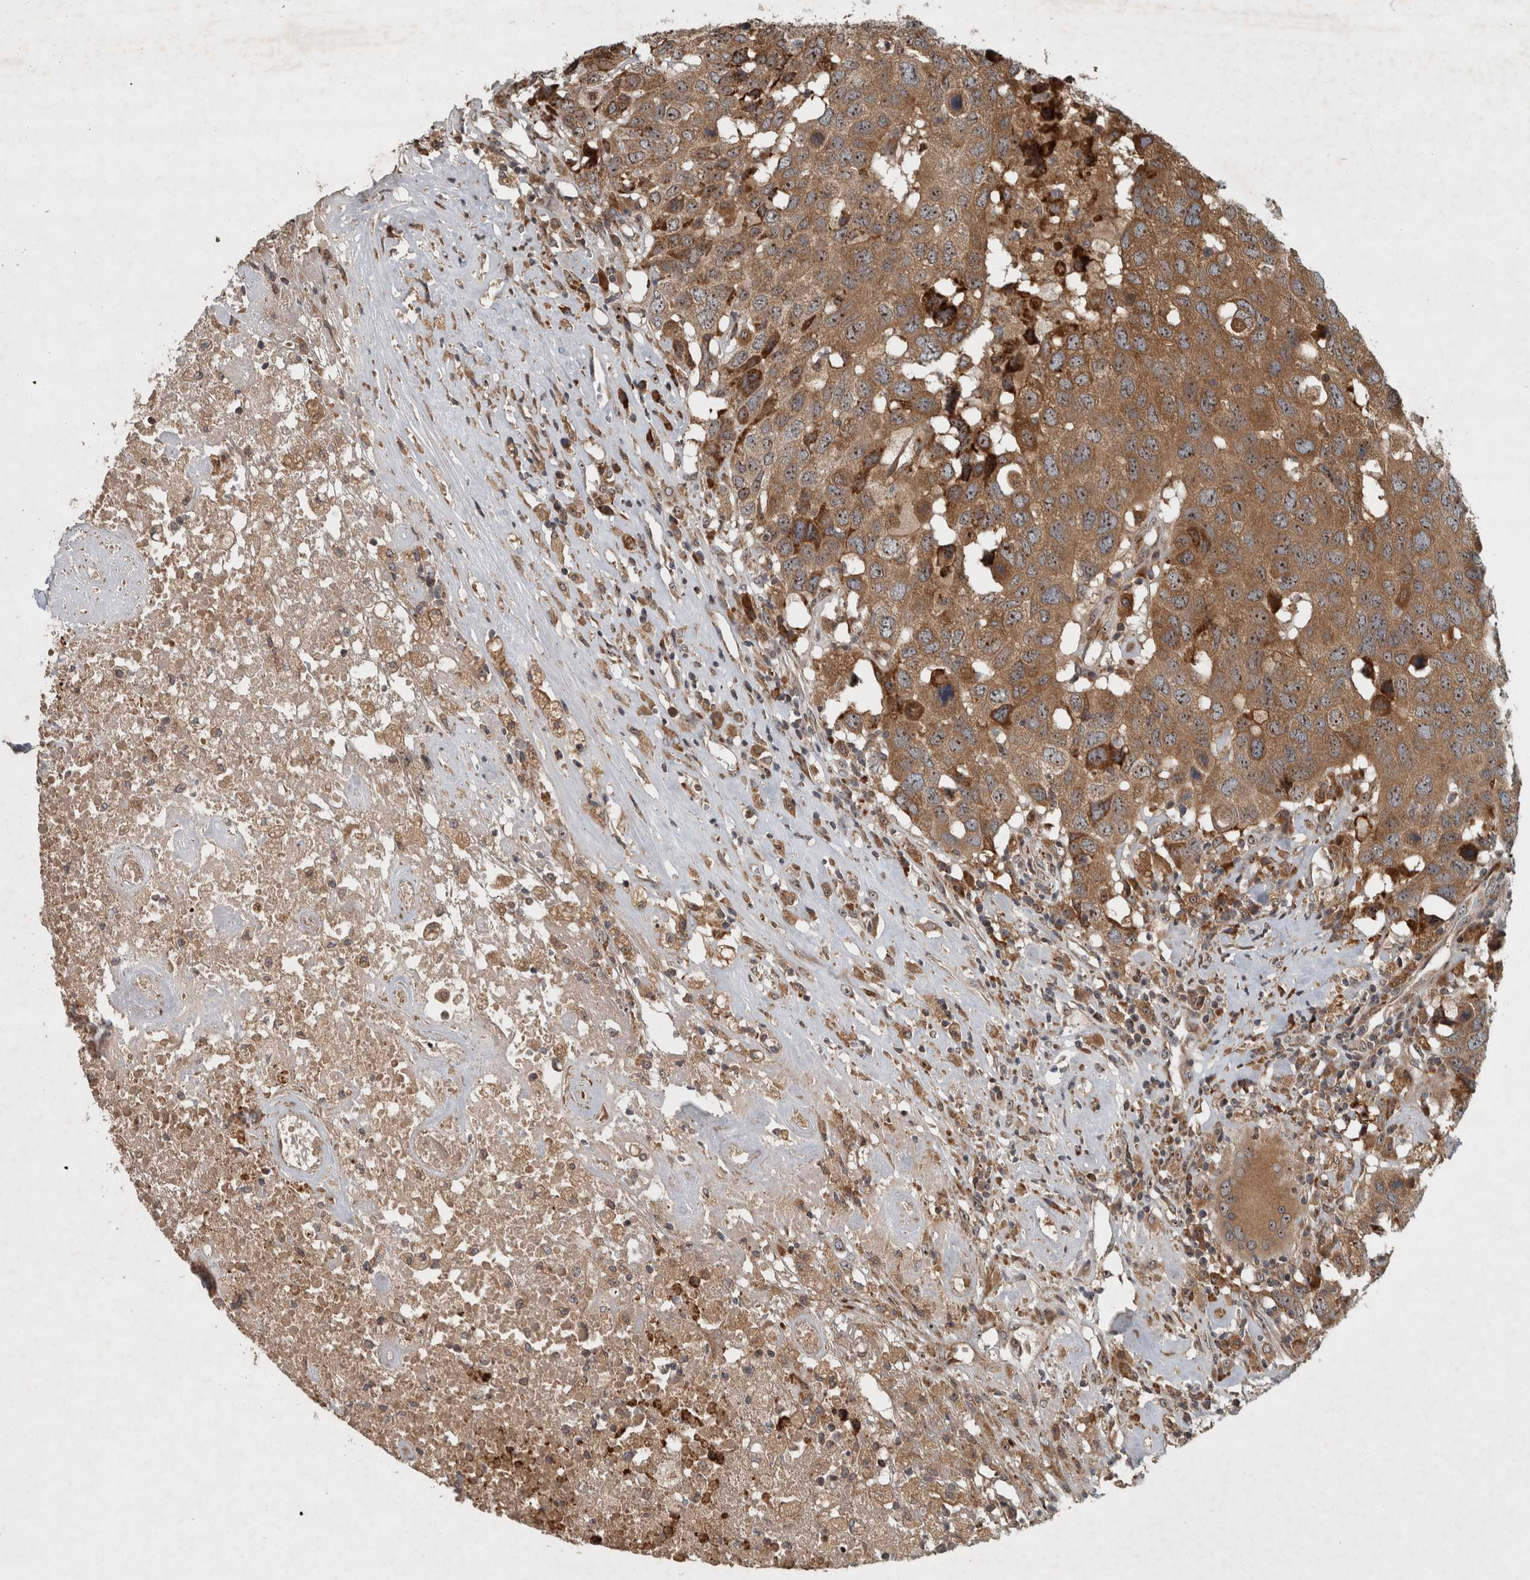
{"staining": {"intensity": "moderate", "quantity": ">75%", "location": "cytoplasmic/membranous,nuclear"}, "tissue": "head and neck cancer", "cell_type": "Tumor cells", "image_type": "cancer", "snomed": [{"axis": "morphology", "description": "Squamous cell carcinoma, NOS"}, {"axis": "topography", "description": "Head-Neck"}], "caption": "The histopathology image reveals staining of squamous cell carcinoma (head and neck), revealing moderate cytoplasmic/membranous and nuclear protein staining (brown color) within tumor cells.", "gene": "GPR137B", "patient": {"sex": "male", "age": 66}}